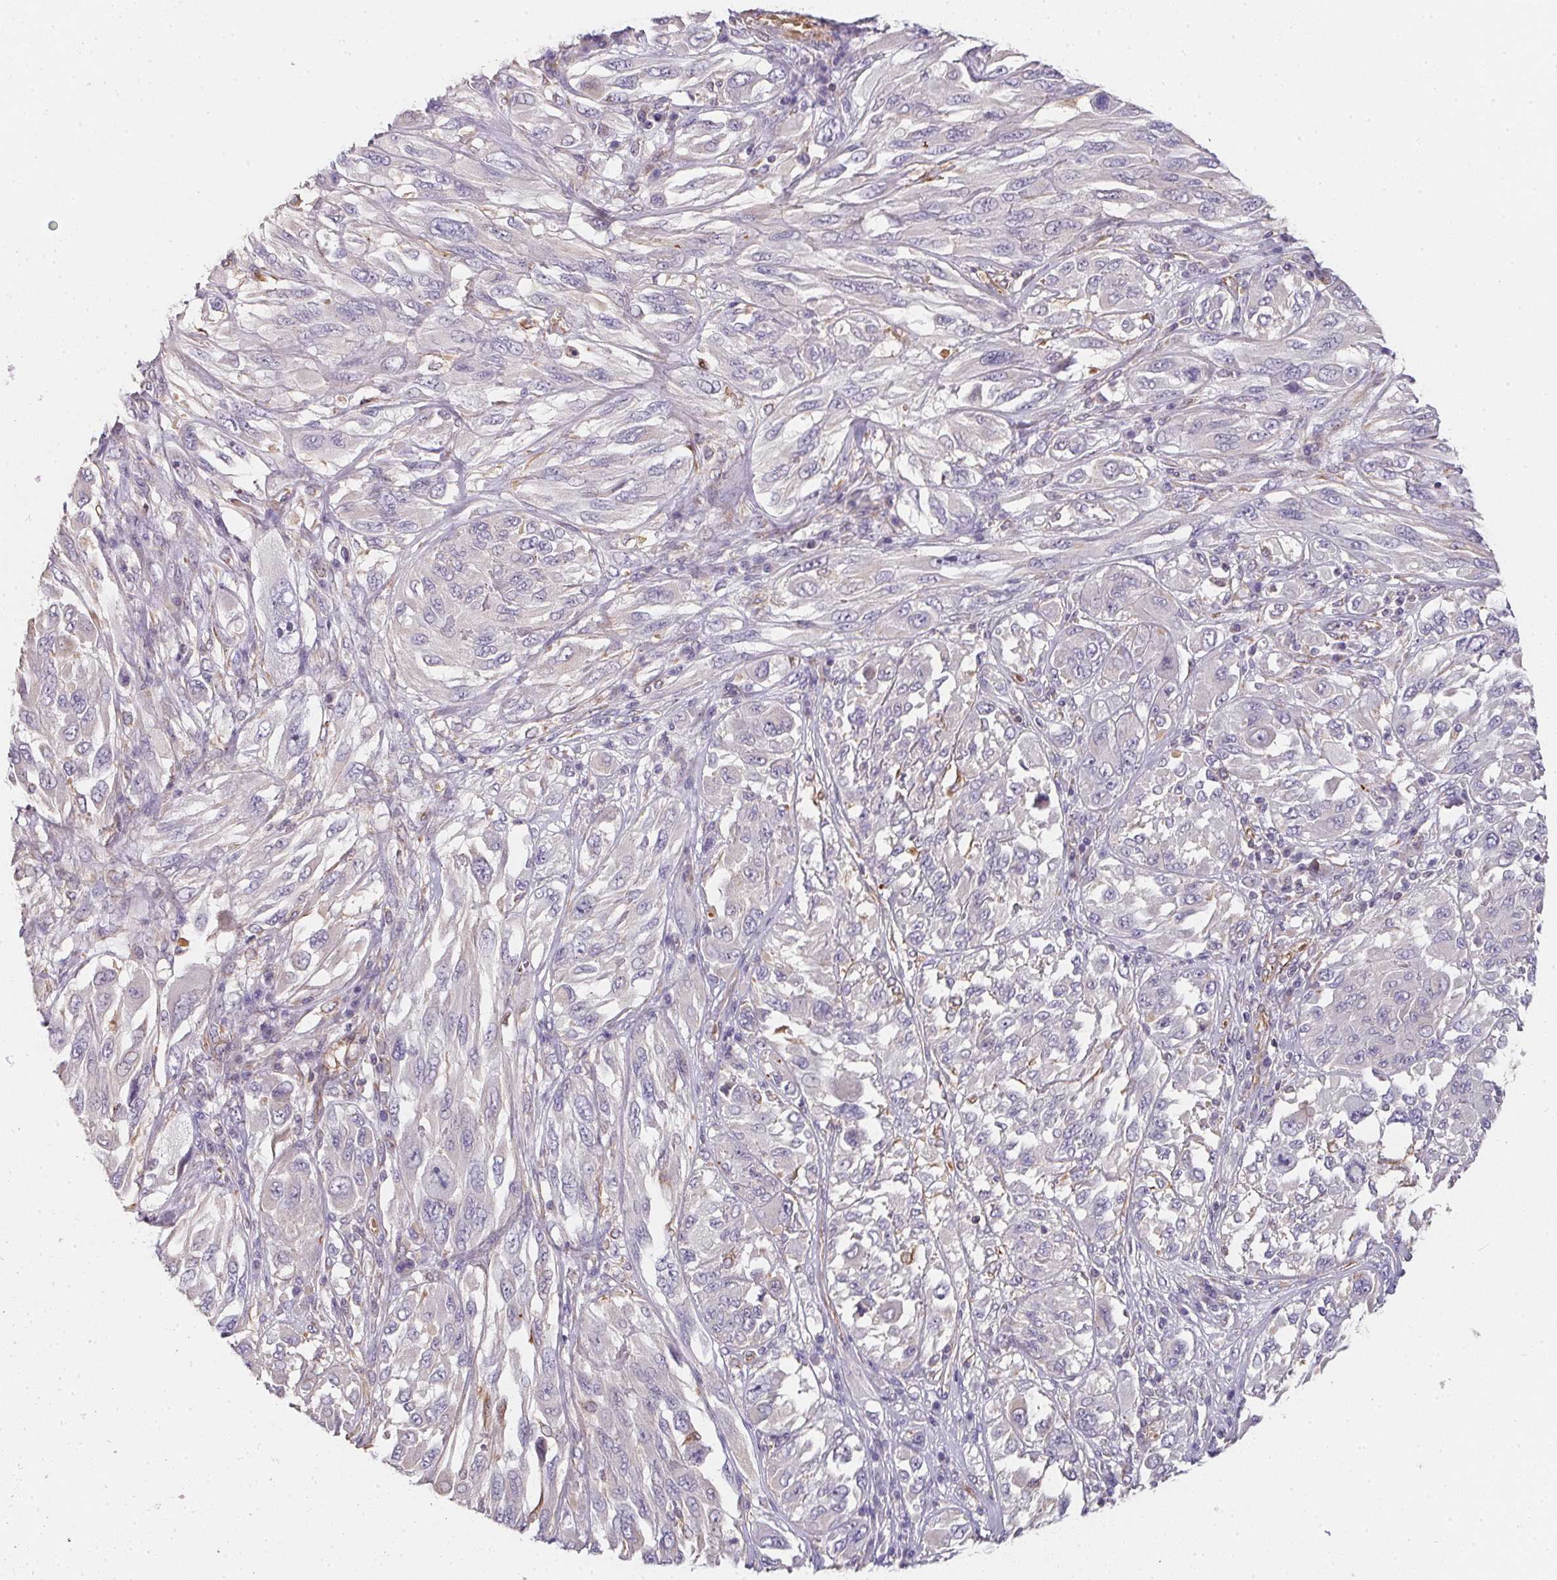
{"staining": {"intensity": "negative", "quantity": "none", "location": "none"}, "tissue": "melanoma", "cell_type": "Tumor cells", "image_type": "cancer", "snomed": [{"axis": "morphology", "description": "Malignant melanoma, NOS"}, {"axis": "topography", "description": "Skin"}], "caption": "Immunohistochemistry (IHC) of human melanoma displays no staining in tumor cells.", "gene": "TBKBP1", "patient": {"sex": "female", "age": 91}}